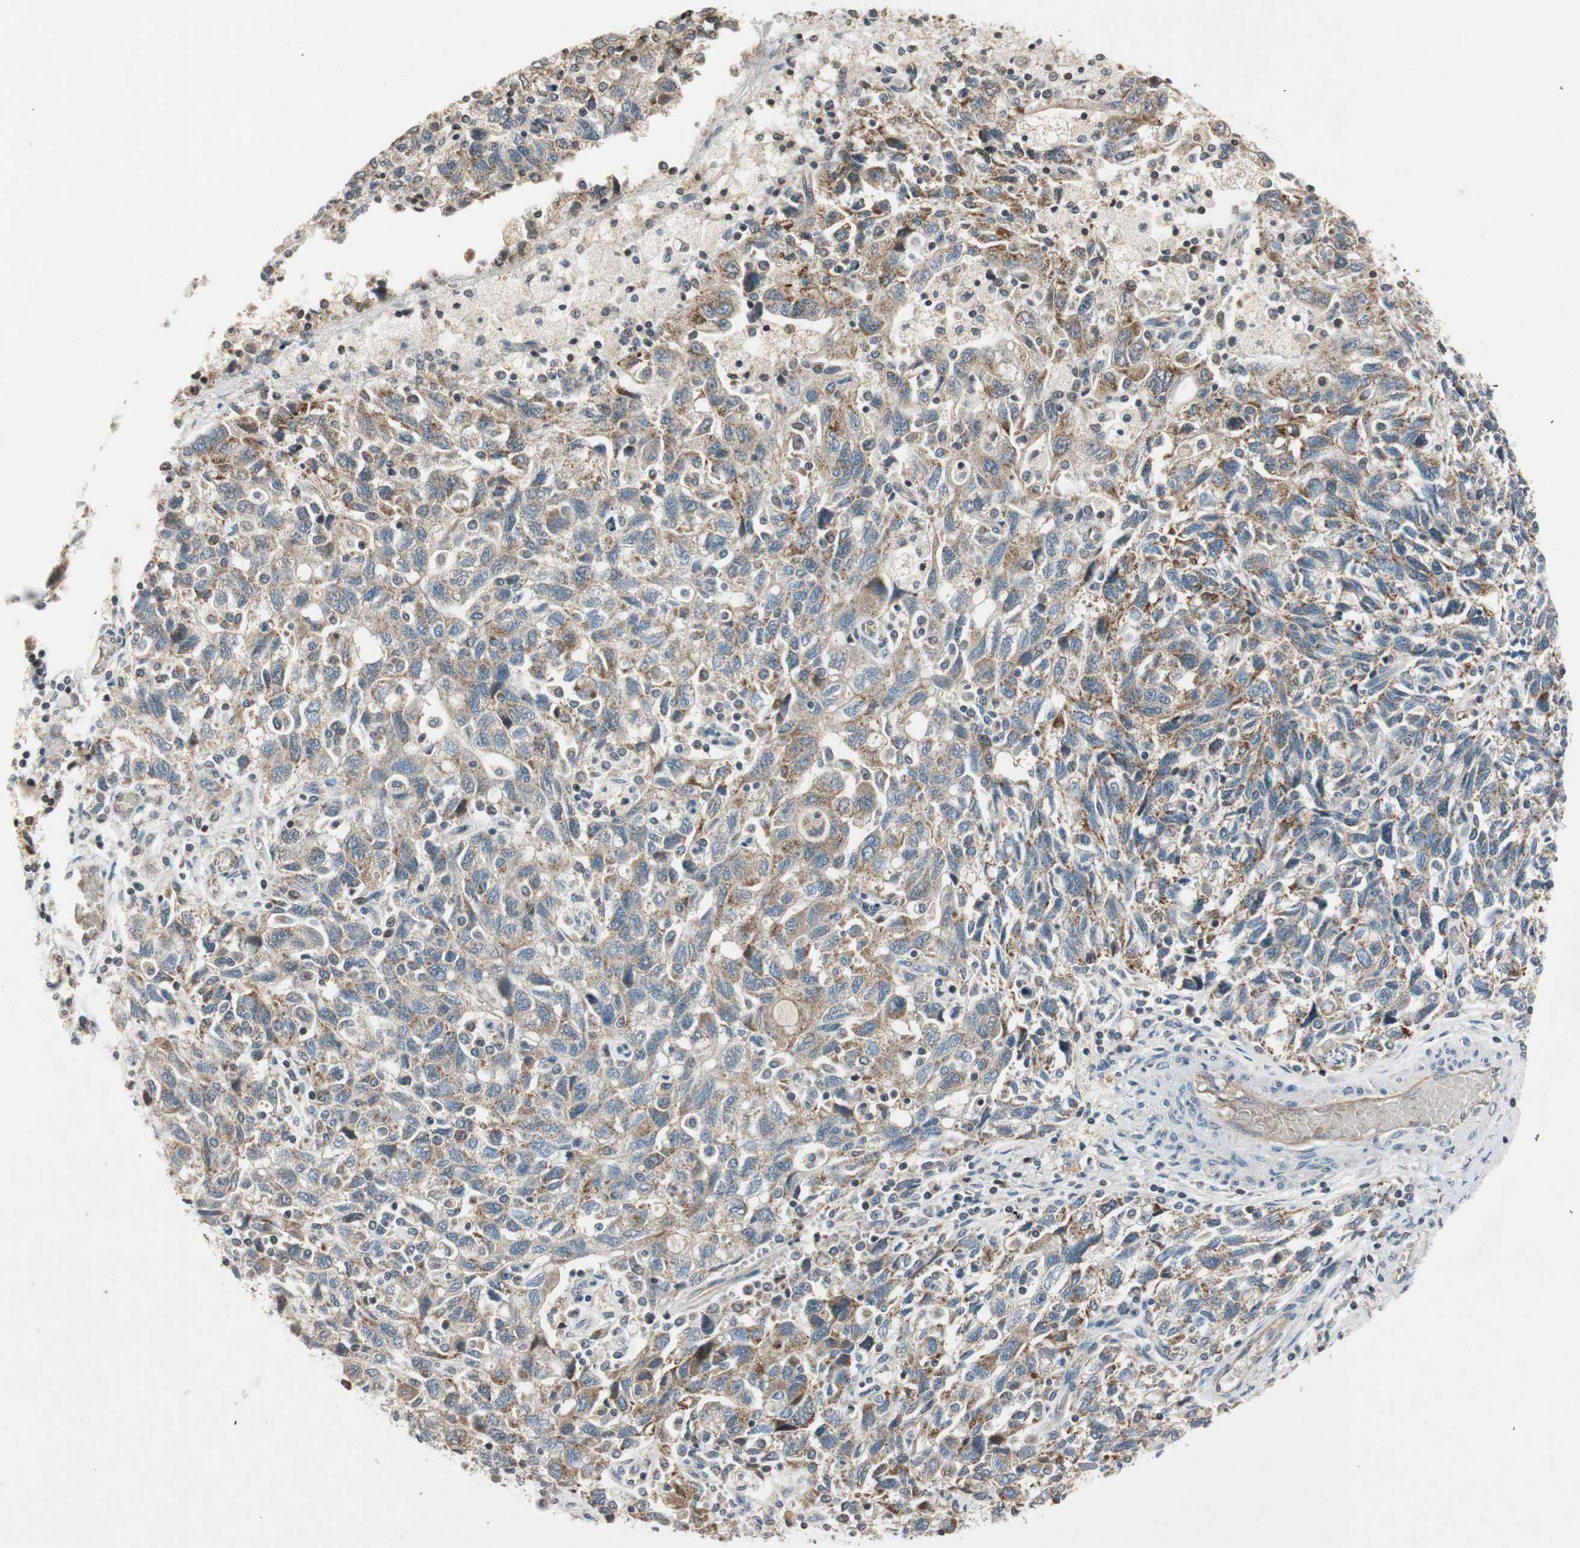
{"staining": {"intensity": "moderate", "quantity": "25%-75%", "location": "cytoplasmic/membranous"}, "tissue": "ovarian cancer", "cell_type": "Tumor cells", "image_type": "cancer", "snomed": [{"axis": "morphology", "description": "Carcinoma, NOS"}, {"axis": "morphology", "description": "Cystadenocarcinoma, serous, NOS"}, {"axis": "topography", "description": "Ovary"}], "caption": "Human carcinoma (ovarian) stained with a brown dye demonstrates moderate cytoplasmic/membranous positive expression in approximately 25%-75% of tumor cells.", "gene": "GCLM", "patient": {"sex": "female", "age": 69}}